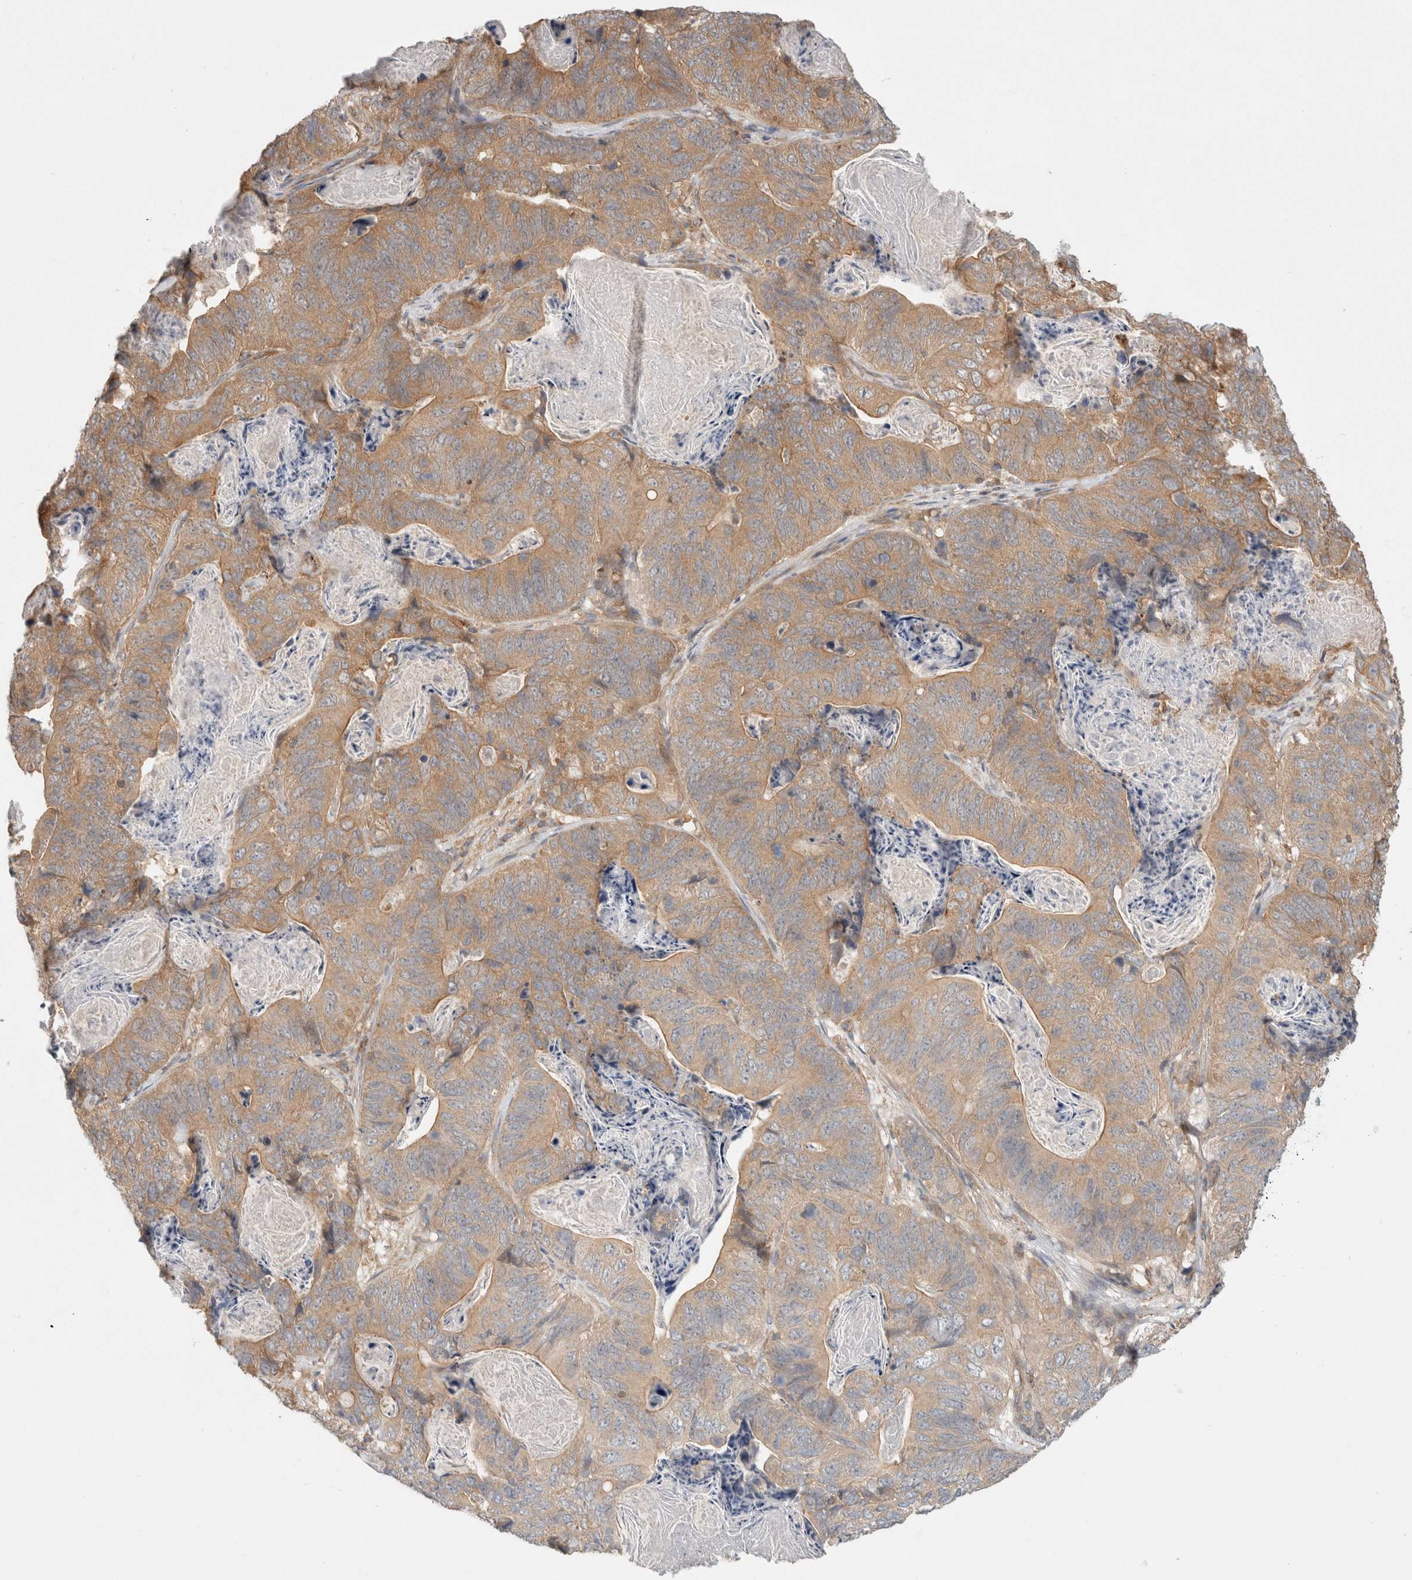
{"staining": {"intensity": "moderate", "quantity": ">75%", "location": "cytoplasmic/membranous"}, "tissue": "stomach cancer", "cell_type": "Tumor cells", "image_type": "cancer", "snomed": [{"axis": "morphology", "description": "Normal tissue, NOS"}, {"axis": "morphology", "description": "Adenocarcinoma, NOS"}, {"axis": "topography", "description": "Stomach"}], "caption": "High-power microscopy captured an IHC micrograph of adenocarcinoma (stomach), revealing moderate cytoplasmic/membranous positivity in approximately >75% of tumor cells.", "gene": "HROB", "patient": {"sex": "female", "age": 89}}